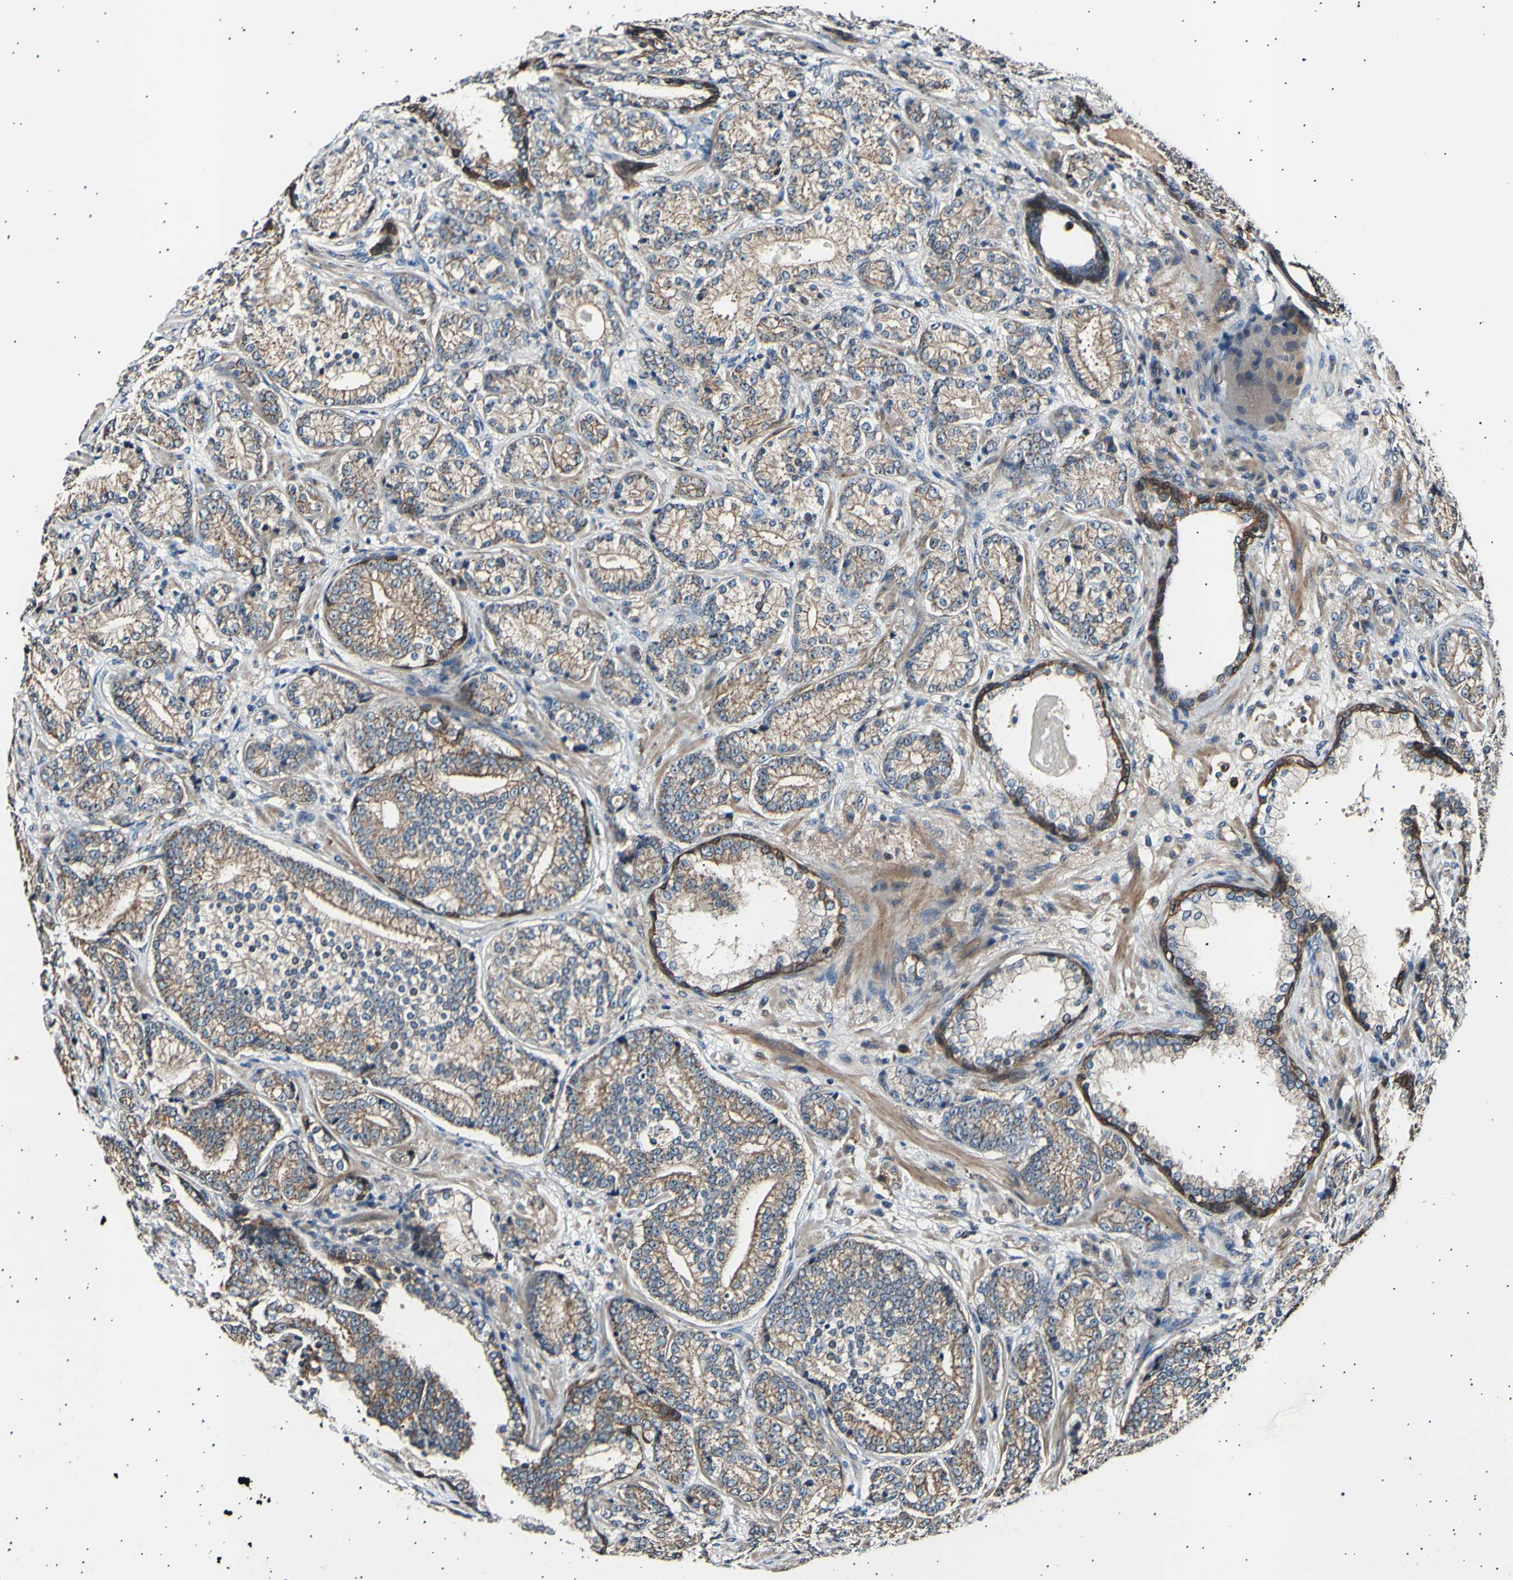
{"staining": {"intensity": "moderate", "quantity": ">75%", "location": "cytoplasmic/membranous"}, "tissue": "prostate cancer", "cell_type": "Tumor cells", "image_type": "cancer", "snomed": [{"axis": "morphology", "description": "Adenocarcinoma, High grade"}, {"axis": "topography", "description": "Prostate"}], "caption": "An image showing moderate cytoplasmic/membranous positivity in approximately >75% of tumor cells in prostate cancer, as visualized by brown immunohistochemical staining.", "gene": "ITGA6", "patient": {"sex": "male", "age": 61}}